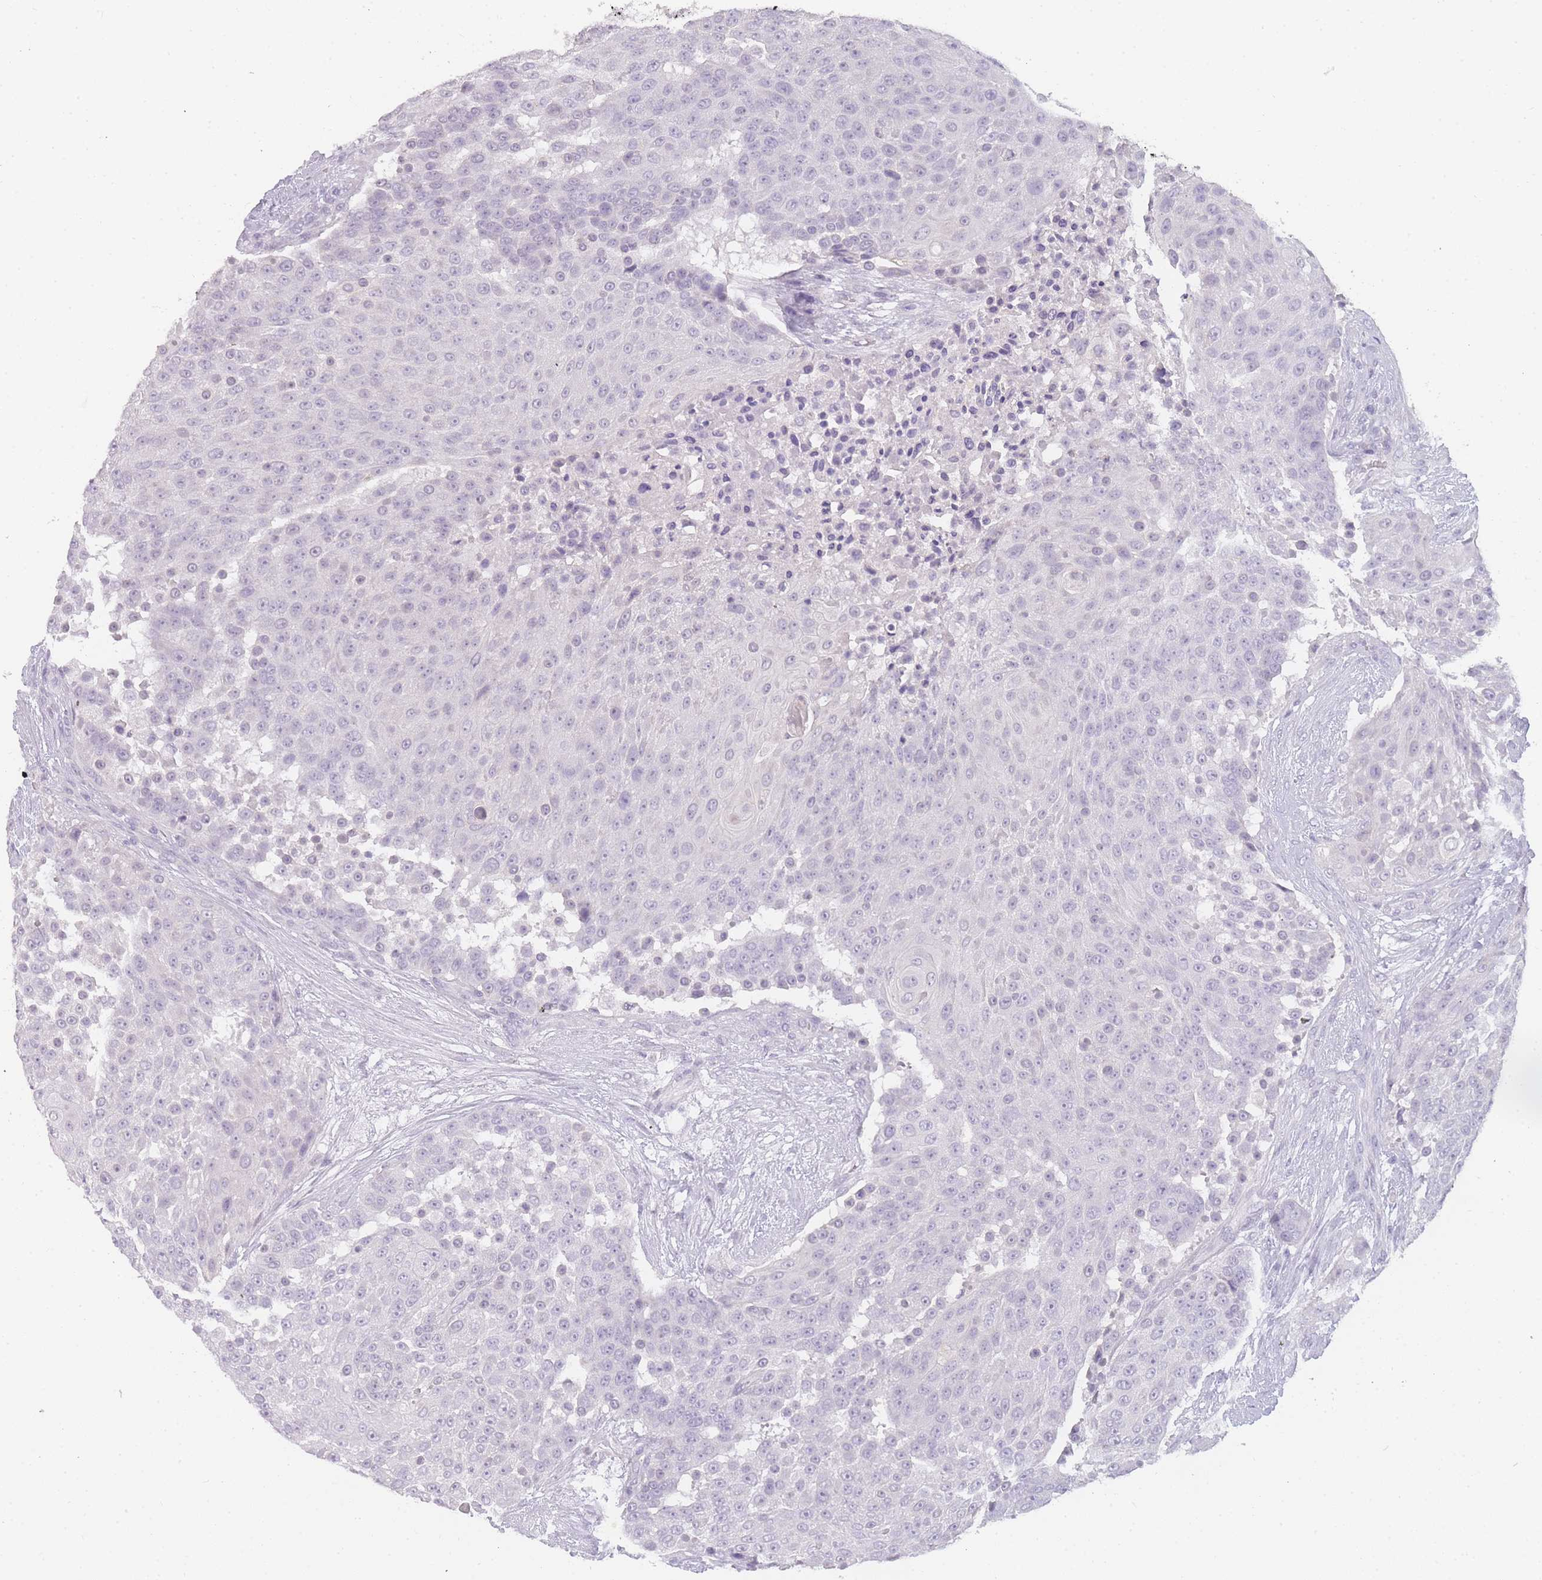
{"staining": {"intensity": "negative", "quantity": "none", "location": "none"}, "tissue": "urothelial cancer", "cell_type": "Tumor cells", "image_type": "cancer", "snomed": [{"axis": "morphology", "description": "Urothelial carcinoma, High grade"}, {"axis": "topography", "description": "Urinary bladder"}], "caption": "High power microscopy image of an immunohistochemistry micrograph of high-grade urothelial carcinoma, revealing no significant expression in tumor cells. (Brightfield microscopy of DAB (3,3'-diaminobenzidine) immunohistochemistry (IHC) at high magnification).", "gene": "INS", "patient": {"sex": "female", "age": 63}}